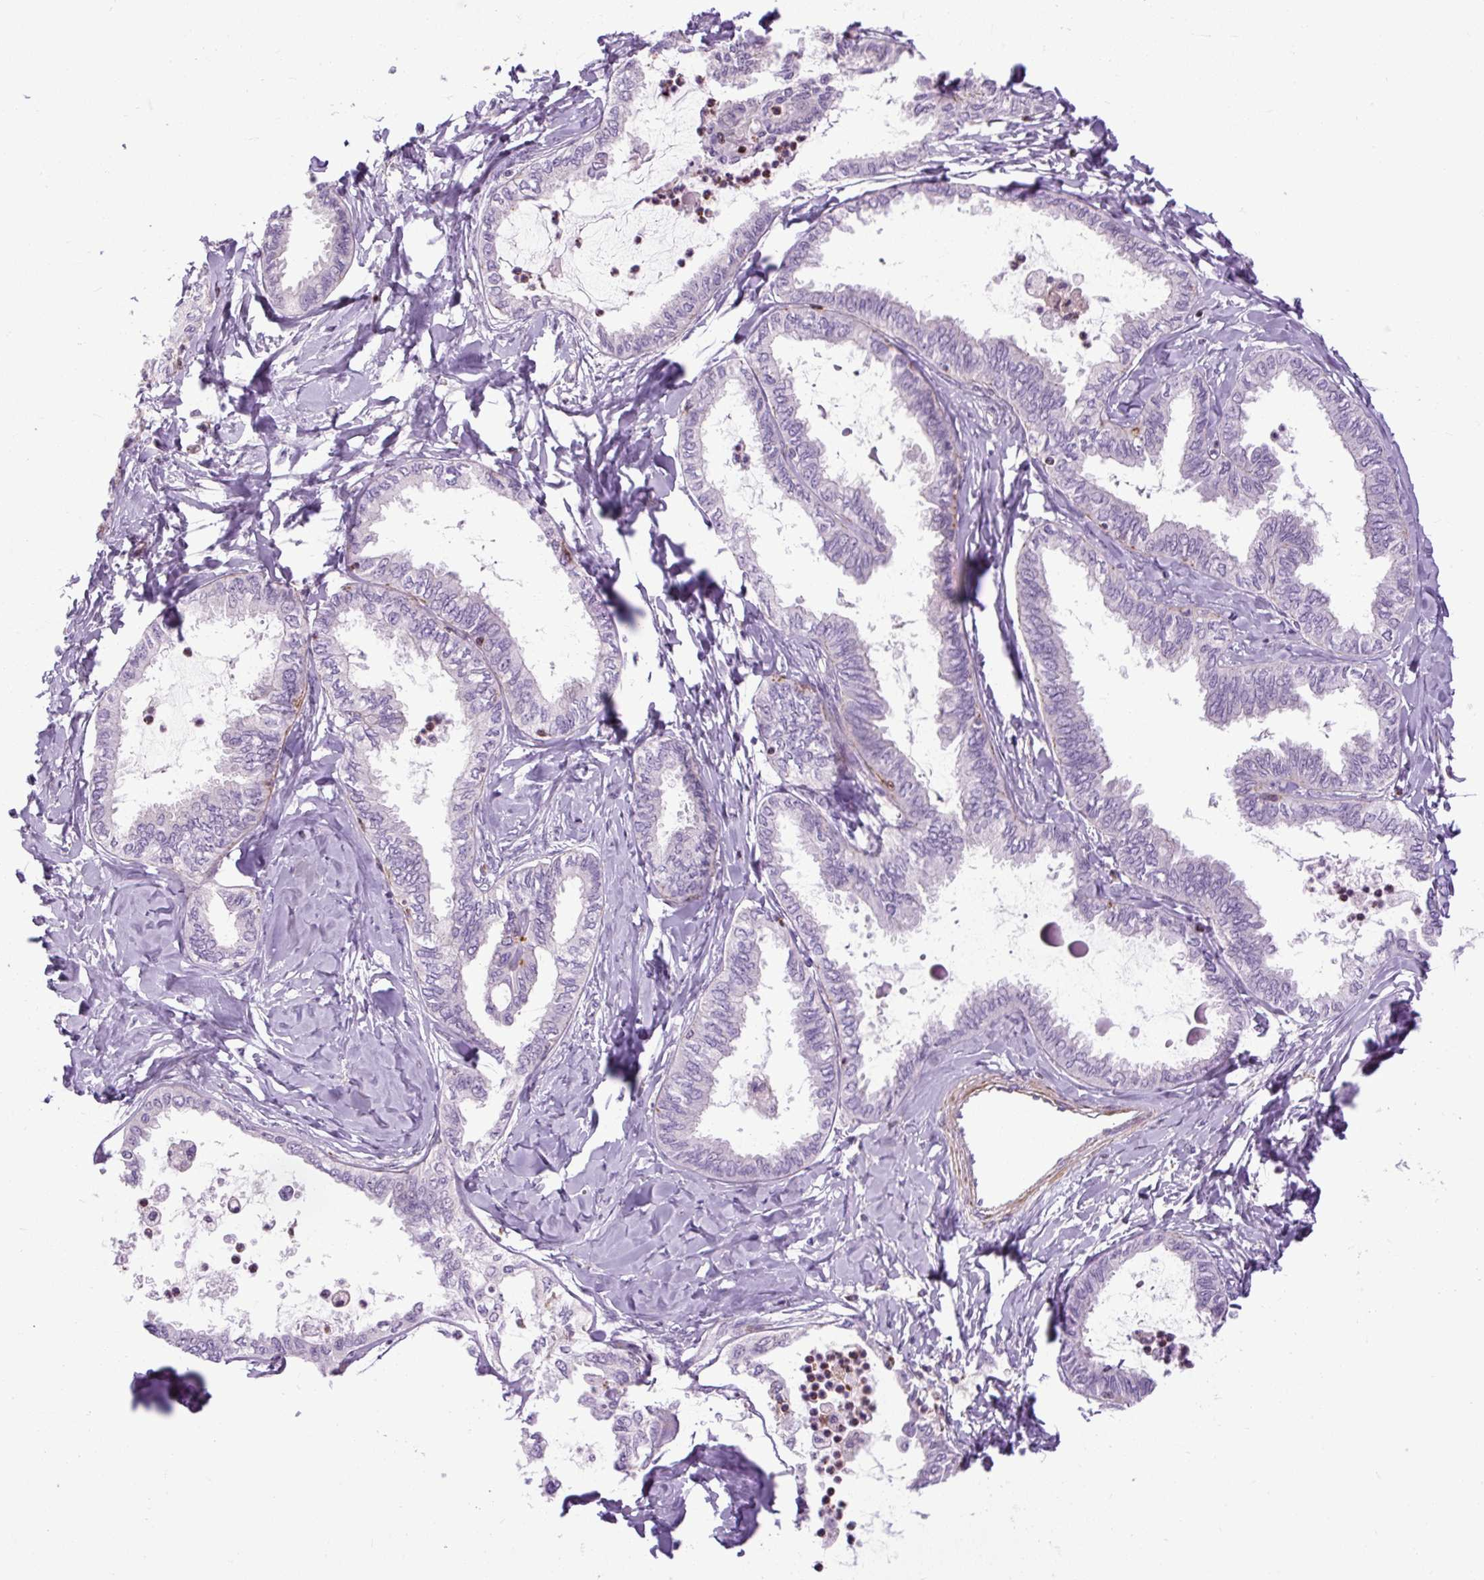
{"staining": {"intensity": "negative", "quantity": "none", "location": "none"}, "tissue": "ovarian cancer", "cell_type": "Tumor cells", "image_type": "cancer", "snomed": [{"axis": "morphology", "description": "Carcinoma, endometroid"}, {"axis": "topography", "description": "Ovary"}], "caption": "The immunohistochemistry histopathology image has no significant positivity in tumor cells of ovarian cancer tissue. (DAB immunohistochemistry (IHC), high magnification).", "gene": "ZNF197", "patient": {"sex": "female", "age": 70}}